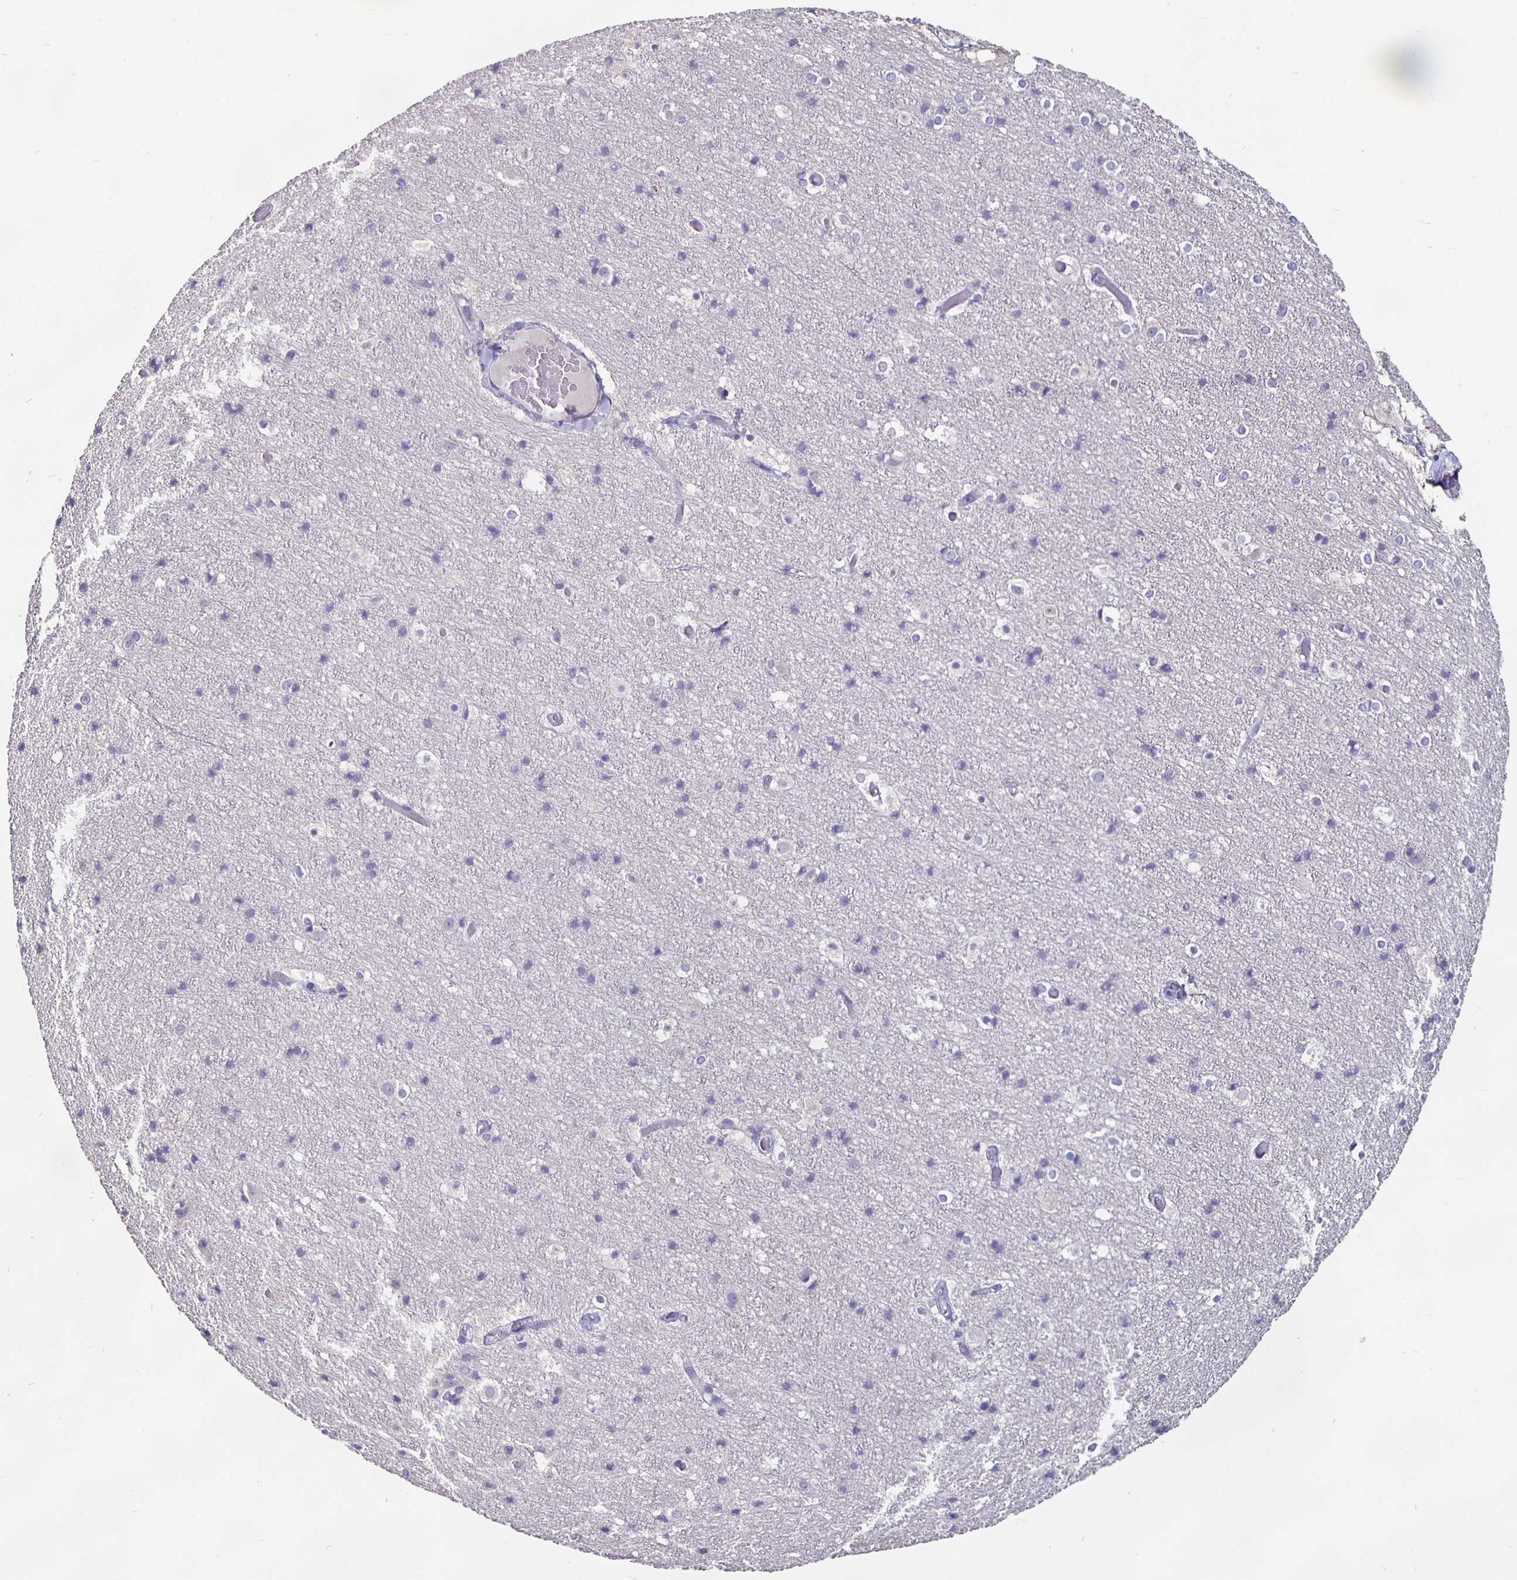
{"staining": {"intensity": "negative", "quantity": "none", "location": "none"}, "tissue": "cerebral cortex", "cell_type": "Endothelial cells", "image_type": "normal", "snomed": [{"axis": "morphology", "description": "Normal tissue, NOS"}, {"axis": "topography", "description": "Cerebral cortex"}], "caption": "Immunohistochemistry photomicrograph of benign human cerebral cortex stained for a protein (brown), which reveals no expression in endothelial cells. (Stains: DAB (3,3'-diaminobenzidine) immunohistochemistry with hematoxylin counter stain, Microscopy: brightfield microscopy at high magnification).", "gene": "GPX4", "patient": {"sex": "female", "age": 52}}